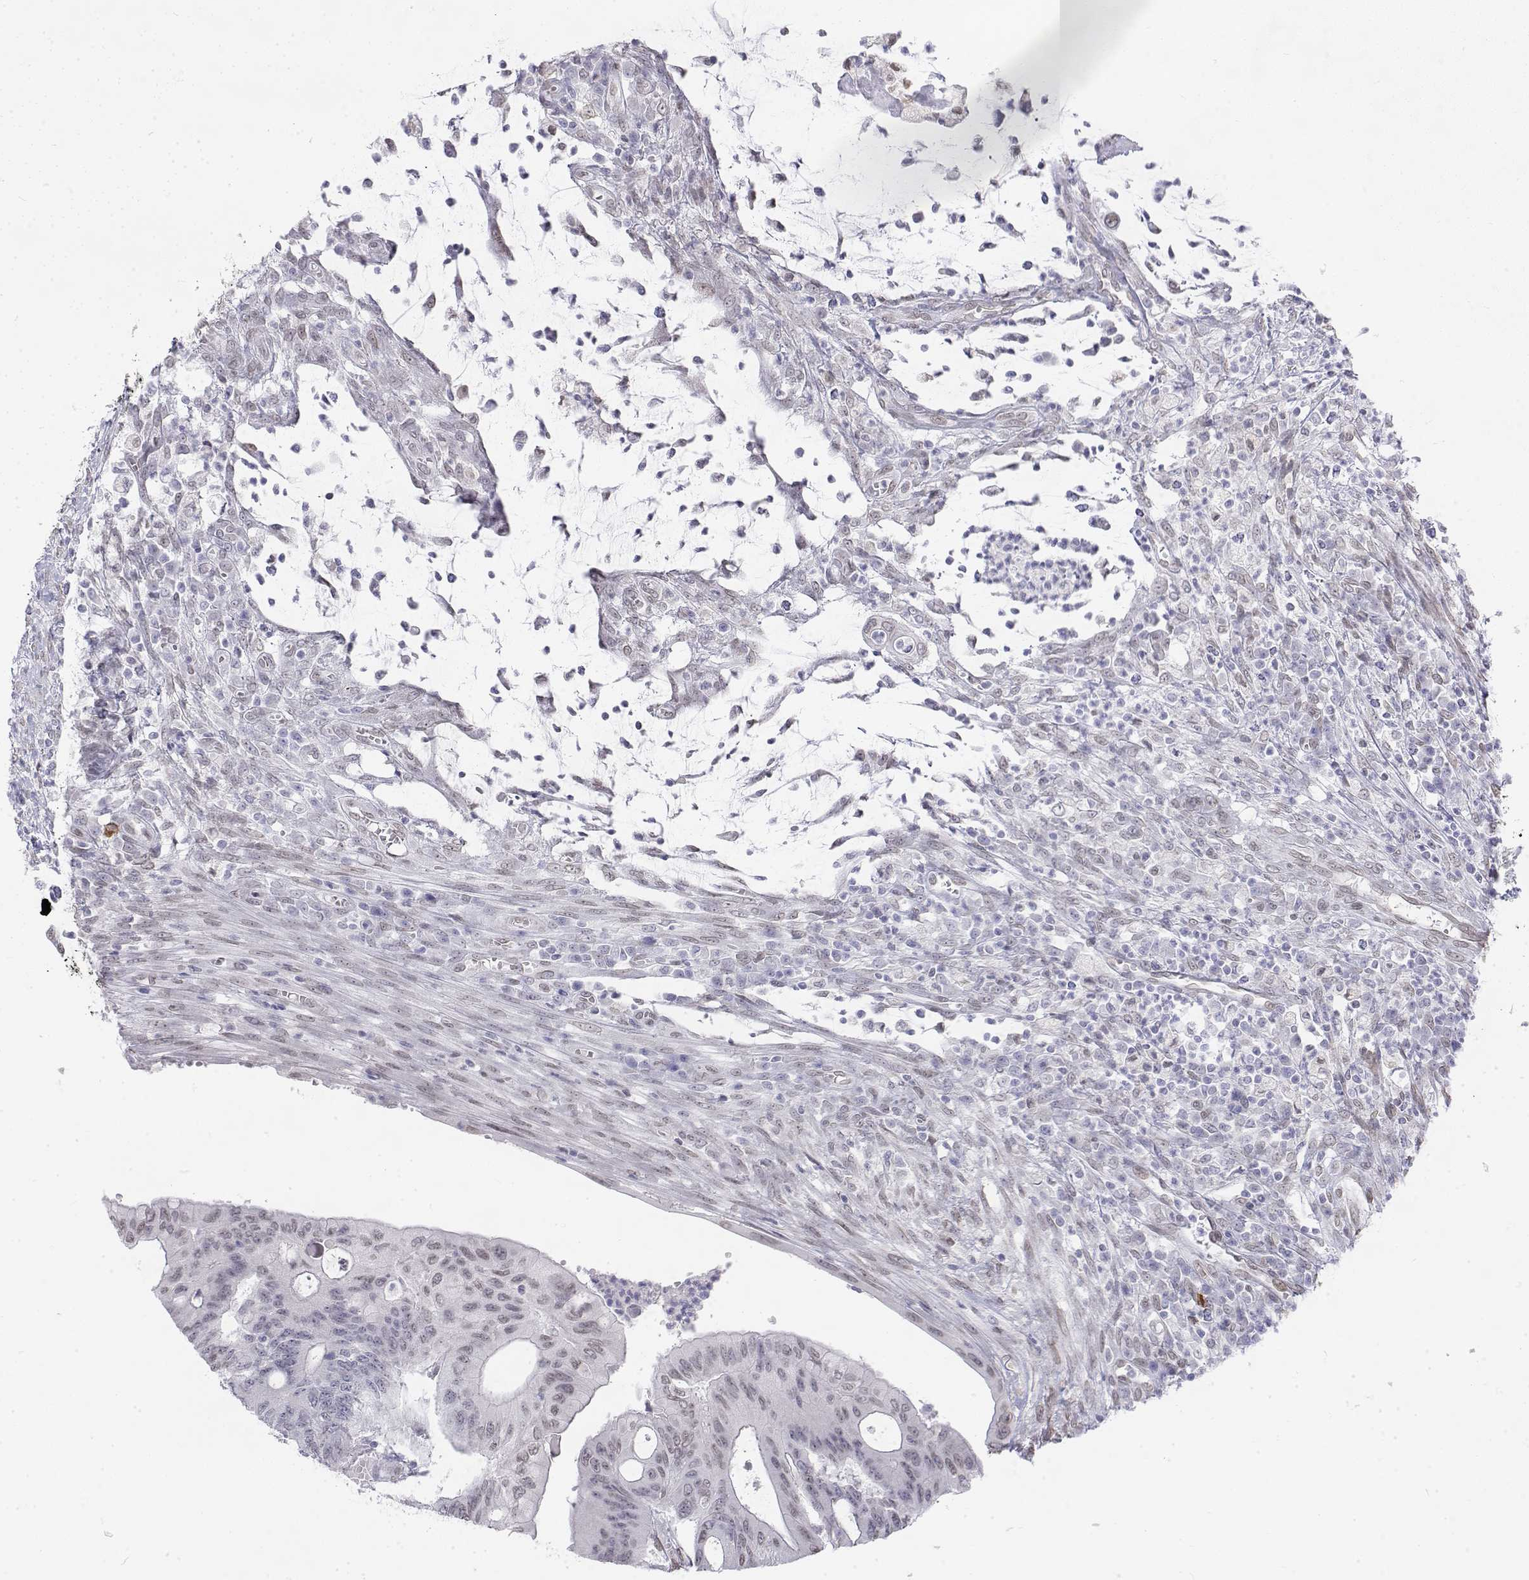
{"staining": {"intensity": "weak", "quantity": "<25%", "location": "nuclear"}, "tissue": "colorectal cancer", "cell_type": "Tumor cells", "image_type": "cancer", "snomed": [{"axis": "morphology", "description": "Adenocarcinoma, NOS"}, {"axis": "topography", "description": "Colon"}], "caption": "DAB immunohistochemical staining of adenocarcinoma (colorectal) exhibits no significant expression in tumor cells.", "gene": "ZNF532", "patient": {"sex": "male", "age": 65}}